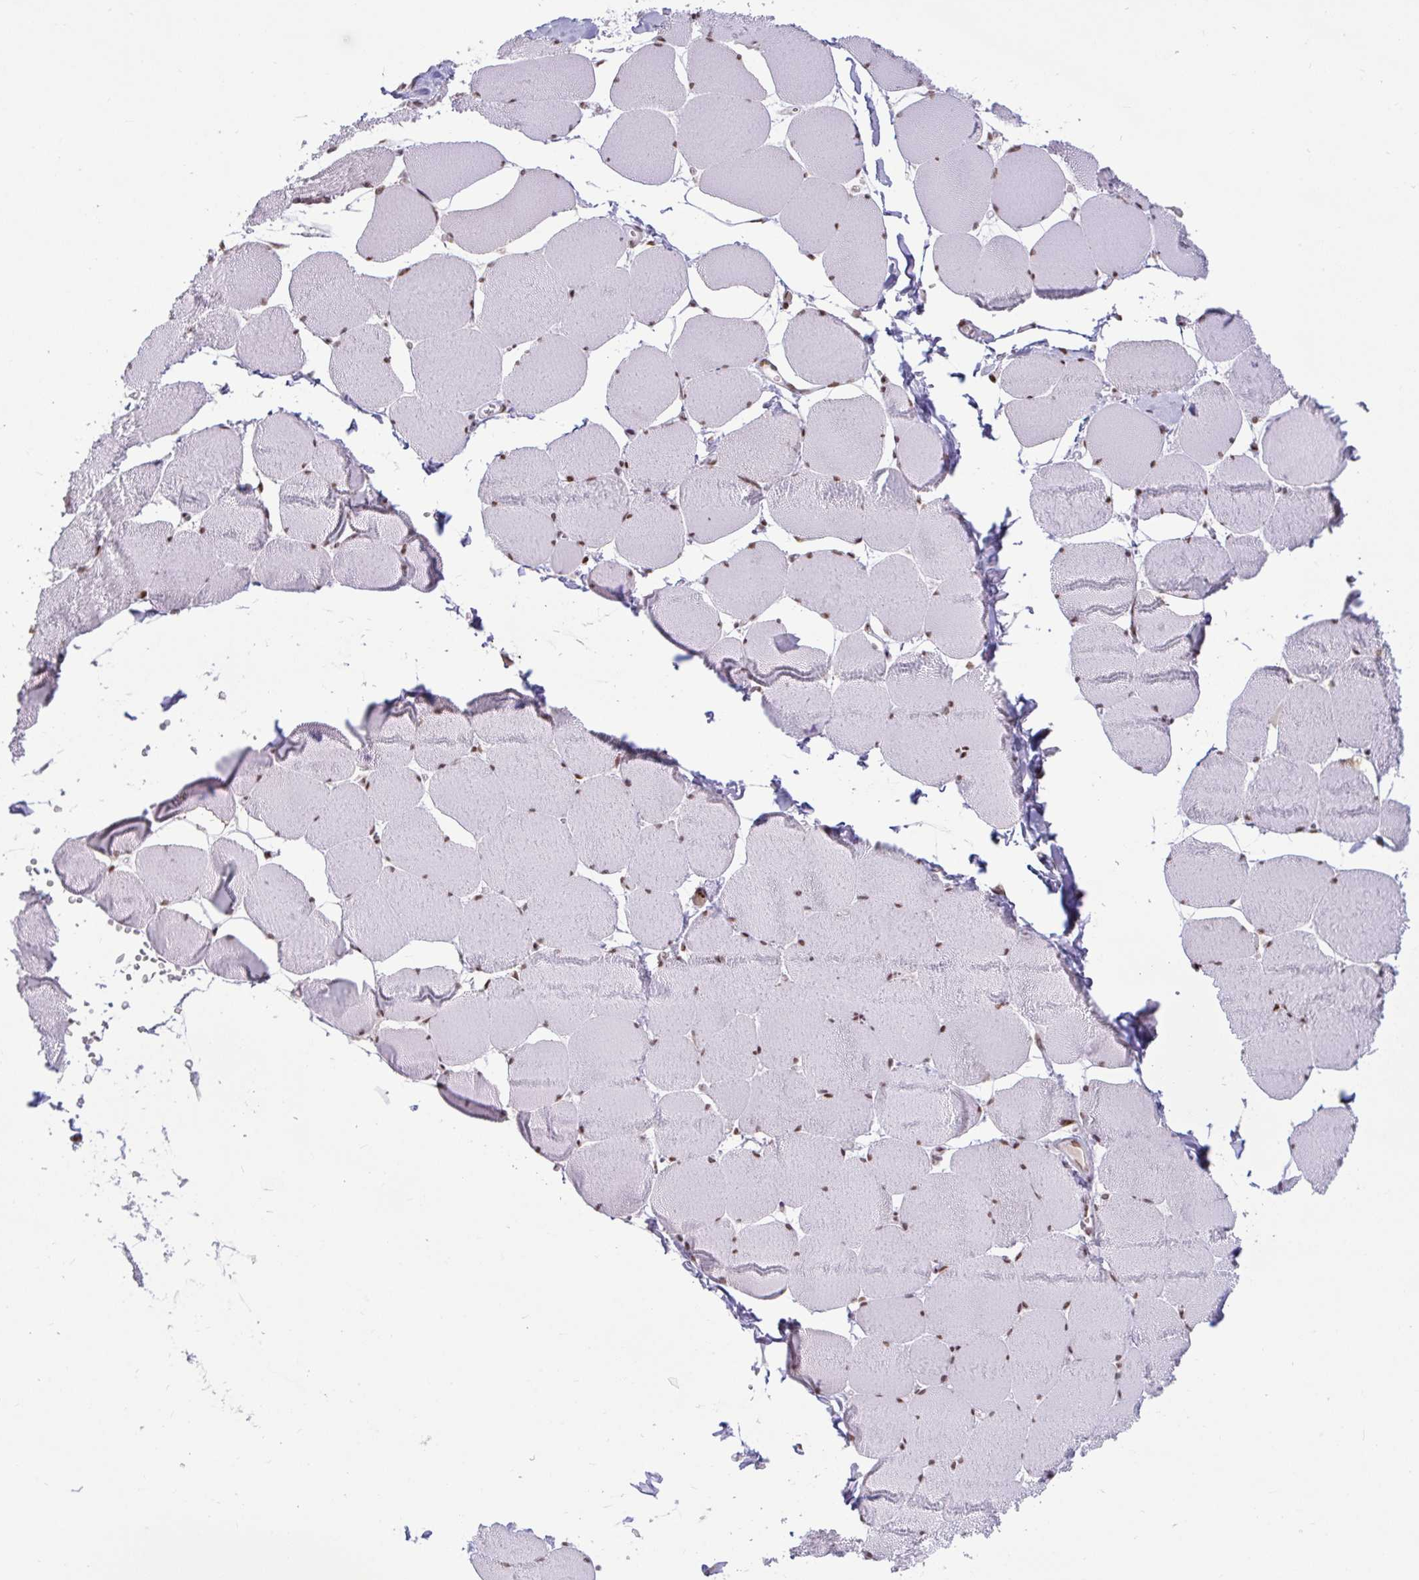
{"staining": {"intensity": "moderate", "quantity": ">75%", "location": "nuclear"}, "tissue": "skeletal muscle", "cell_type": "Myocytes", "image_type": "normal", "snomed": [{"axis": "morphology", "description": "Normal tissue, NOS"}, {"axis": "topography", "description": "Skeletal muscle"}], "caption": "Immunohistochemical staining of unremarkable skeletal muscle shows moderate nuclear protein staining in approximately >75% of myocytes. The protein of interest is shown in brown color, while the nuclei are stained blue.", "gene": "CBFA2T2", "patient": {"sex": "female", "age": 75}}